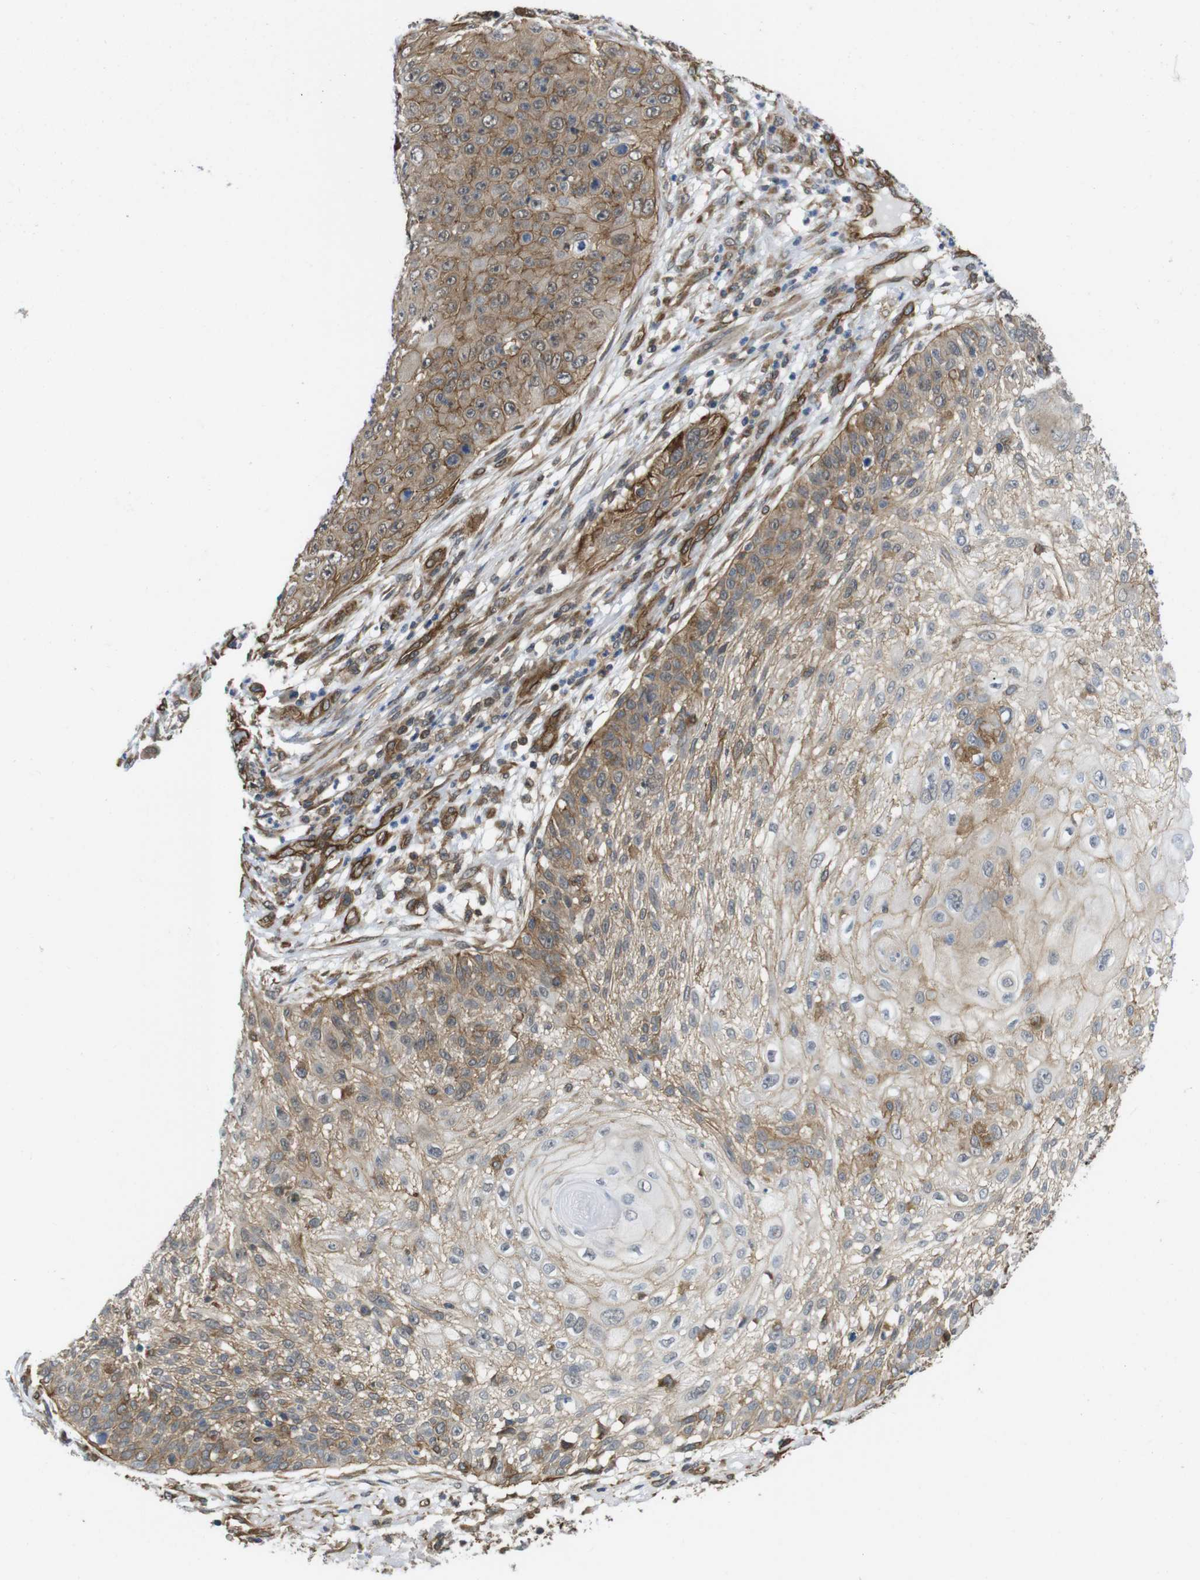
{"staining": {"intensity": "moderate", "quantity": "25%-75%", "location": "cytoplasmic/membranous"}, "tissue": "skin cancer", "cell_type": "Tumor cells", "image_type": "cancer", "snomed": [{"axis": "morphology", "description": "Squamous cell carcinoma, NOS"}, {"axis": "topography", "description": "Skin"}], "caption": "Immunohistochemistry (IHC) (DAB (3,3'-diaminobenzidine)) staining of skin cancer reveals moderate cytoplasmic/membranous protein expression in approximately 25%-75% of tumor cells.", "gene": "ZDHHC5", "patient": {"sex": "female", "age": 80}}